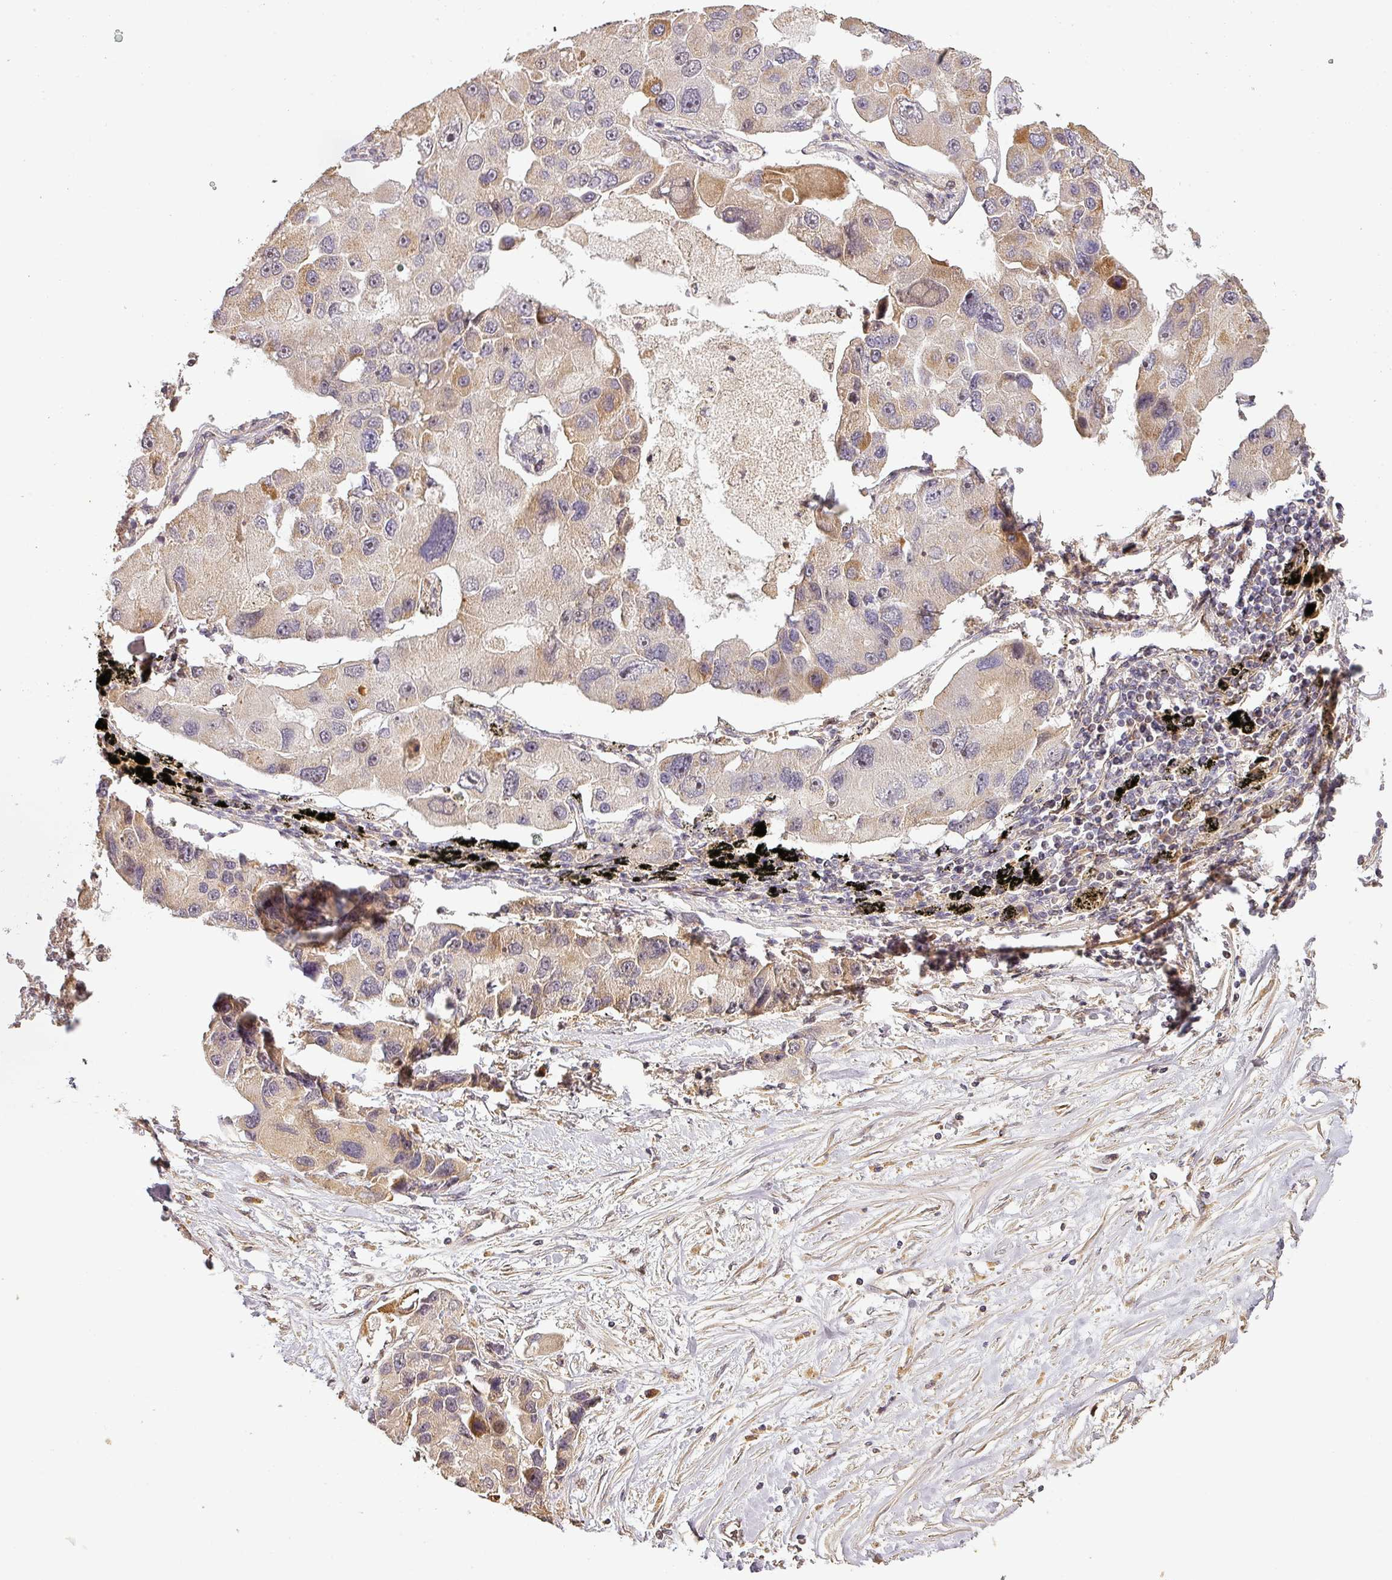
{"staining": {"intensity": "weak", "quantity": "25%-75%", "location": "cytoplasmic/membranous"}, "tissue": "lung cancer", "cell_type": "Tumor cells", "image_type": "cancer", "snomed": [{"axis": "morphology", "description": "Adenocarcinoma, NOS"}, {"axis": "topography", "description": "Lung"}], "caption": "Lung cancer stained with DAB immunohistochemistry (IHC) reveals low levels of weak cytoplasmic/membranous expression in about 25%-75% of tumor cells.", "gene": "BPIFB3", "patient": {"sex": "female", "age": 54}}